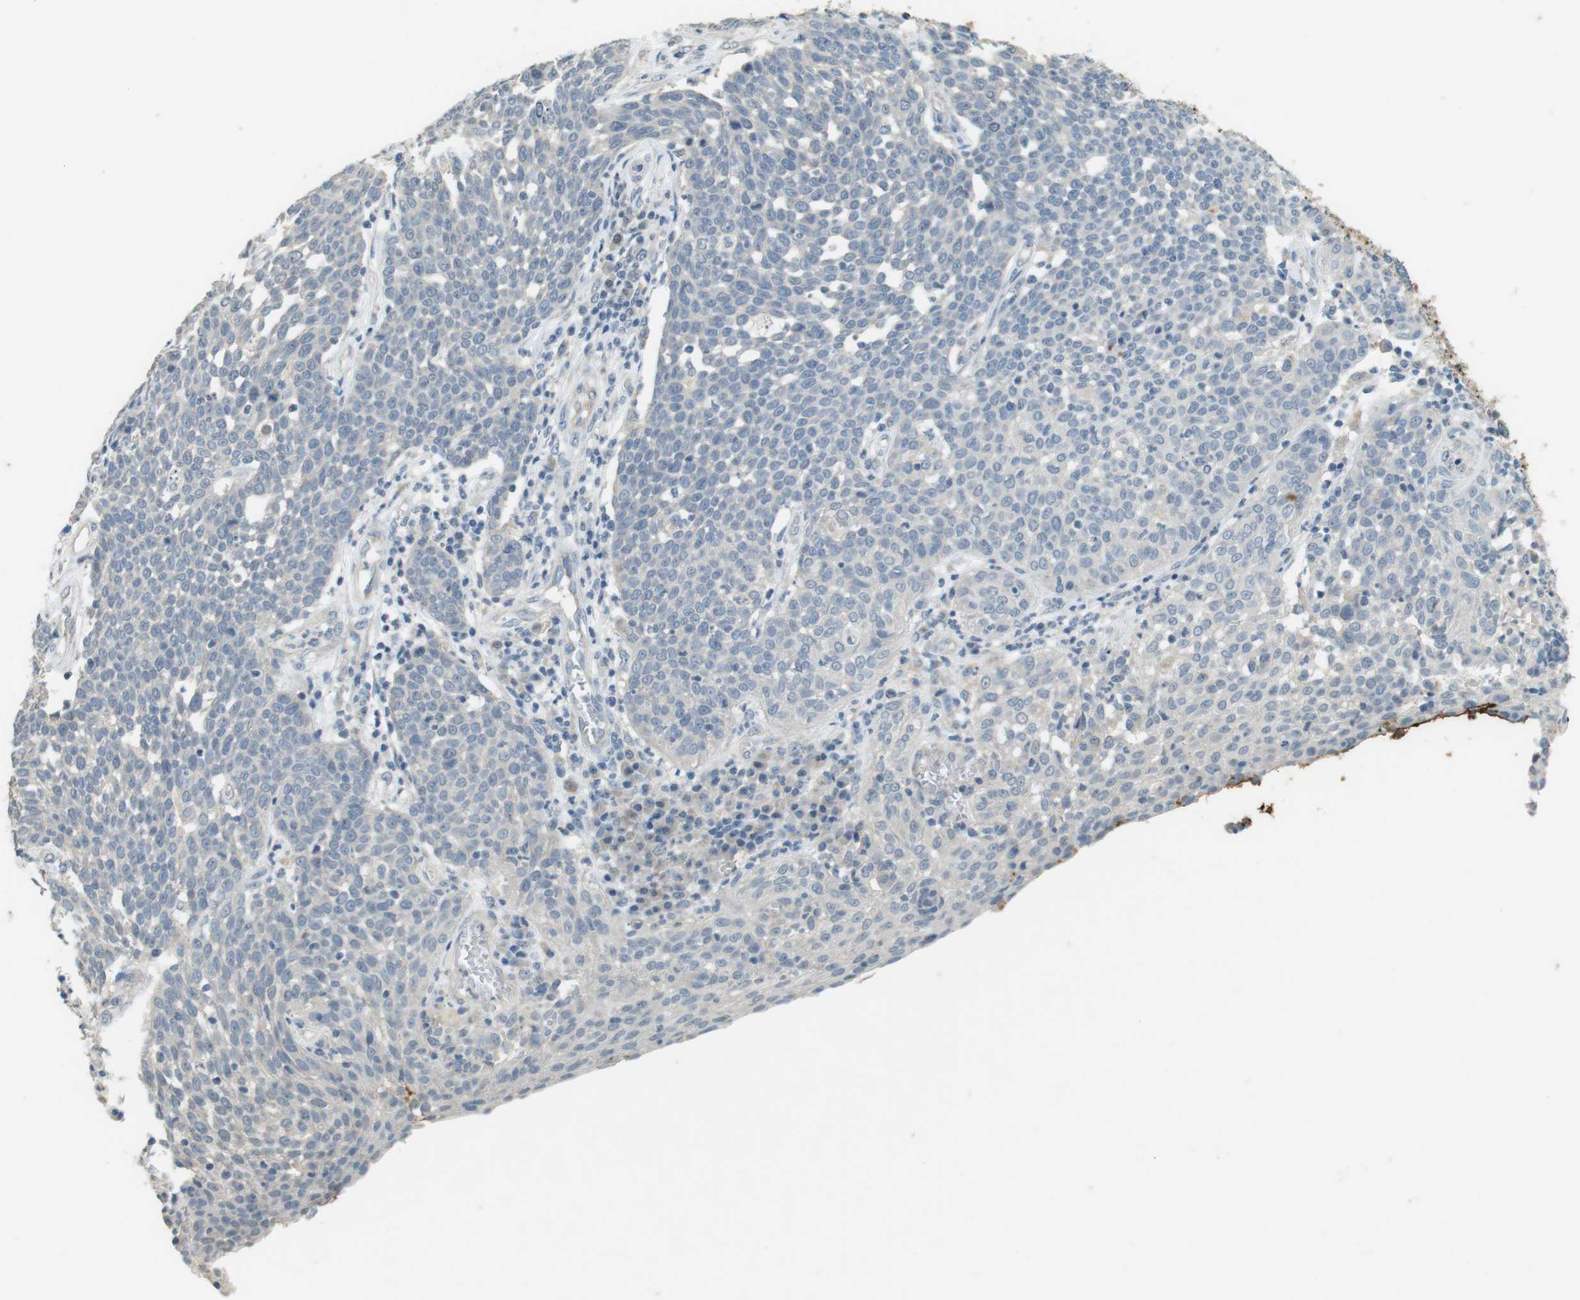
{"staining": {"intensity": "negative", "quantity": "none", "location": "none"}, "tissue": "cervical cancer", "cell_type": "Tumor cells", "image_type": "cancer", "snomed": [{"axis": "morphology", "description": "Squamous cell carcinoma, NOS"}, {"axis": "topography", "description": "Cervix"}], "caption": "Image shows no protein positivity in tumor cells of cervical cancer (squamous cell carcinoma) tissue.", "gene": "MUC5B", "patient": {"sex": "female", "age": 34}}